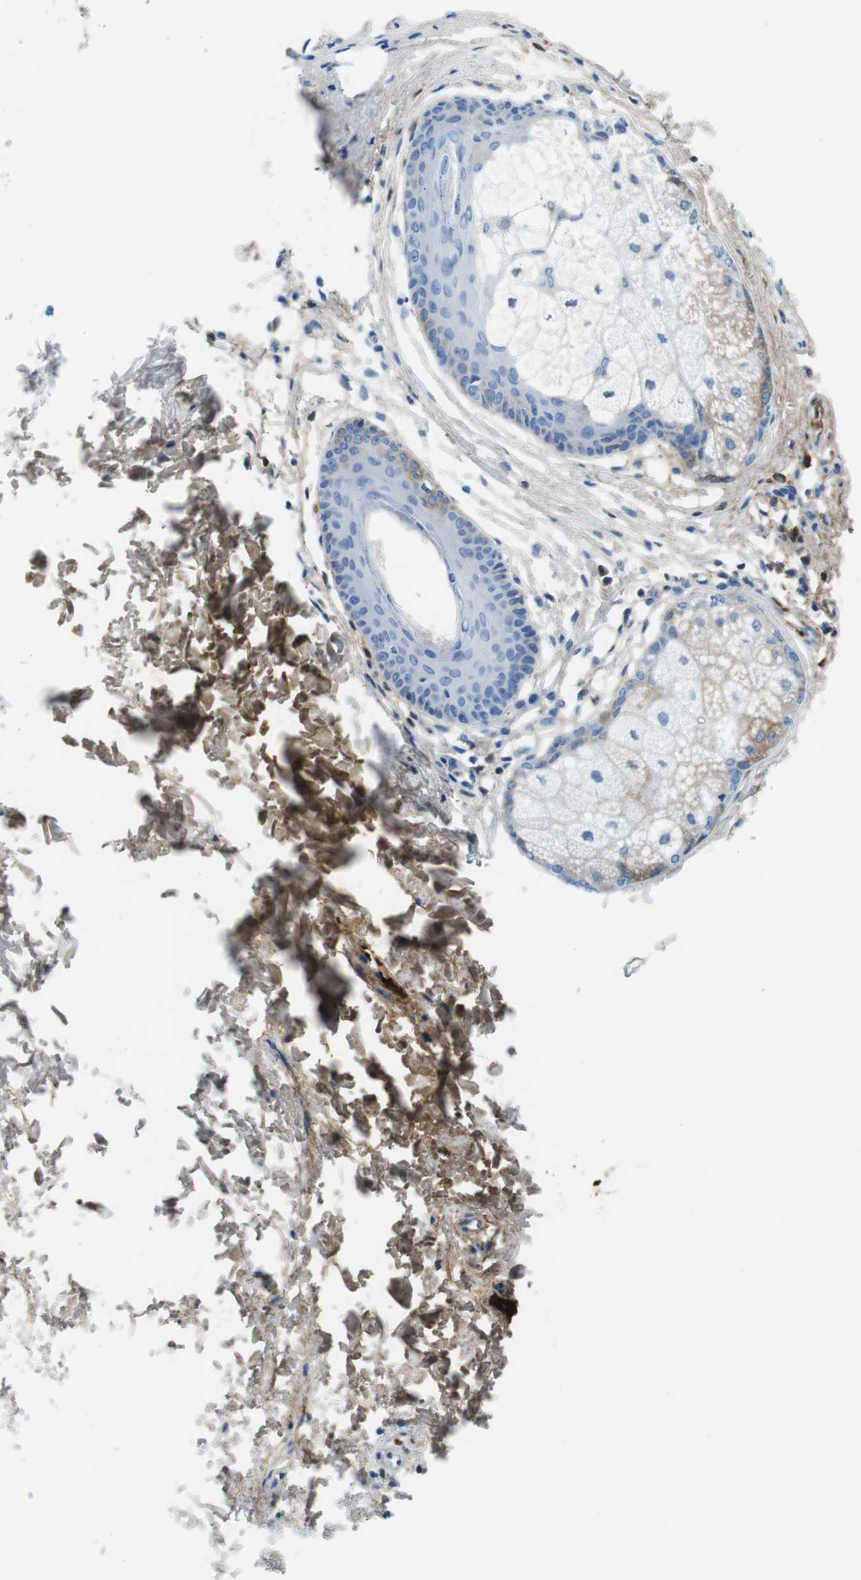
{"staining": {"intensity": "negative", "quantity": "none", "location": "none"}, "tissue": "skin", "cell_type": "Fibroblasts", "image_type": "normal", "snomed": [{"axis": "morphology", "description": "Normal tissue, NOS"}, {"axis": "topography", "description": "Skin"}], "caption": "Protein analysis of benign skin shows no significant positivity in fibroblasts.", "gene": "IGKC", "patient": {"sex": "female", "age": 41}}